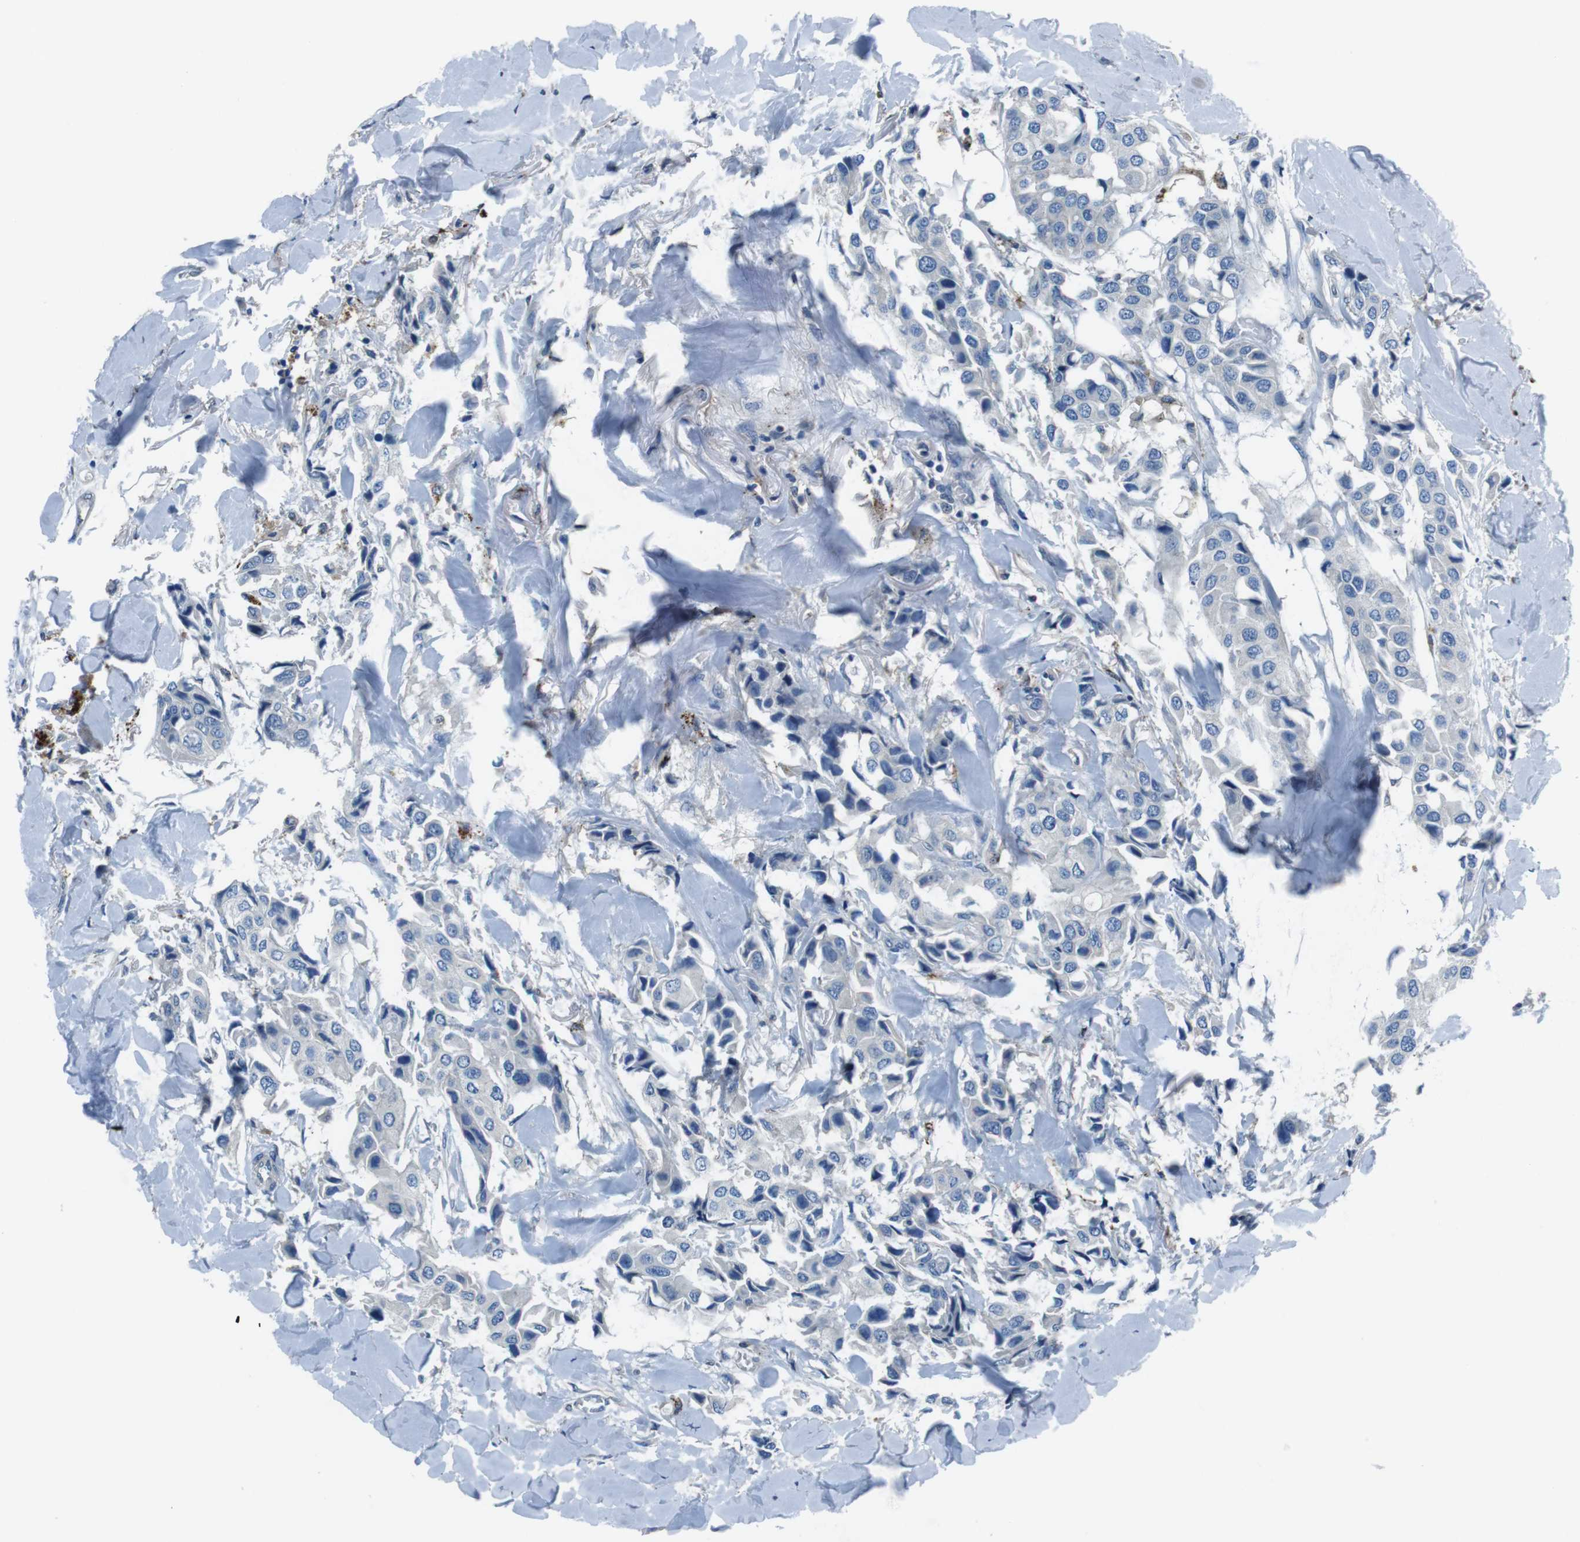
{"staining": {"intensity": "negative", "quantity": "none", "location": "none"}, "tissue": "breast cancer", "cell_type": "Tumor cells", "image_type": "cancer", "snomed": [{"axis": "morphology", "description": "Duct carcinoma"}, {"axis": "topography", "description": "Breast"}], "caption": "Immunohistochemistry micrograph of neoplastic tissue: human intraductal carcinoma (breast) stained with DAB (3,3'-diaminobenzidine) shows no significant protein positivity in tumor cells.", "gene": "TULP3", "patient": {"sex": "female", "age": 80}}